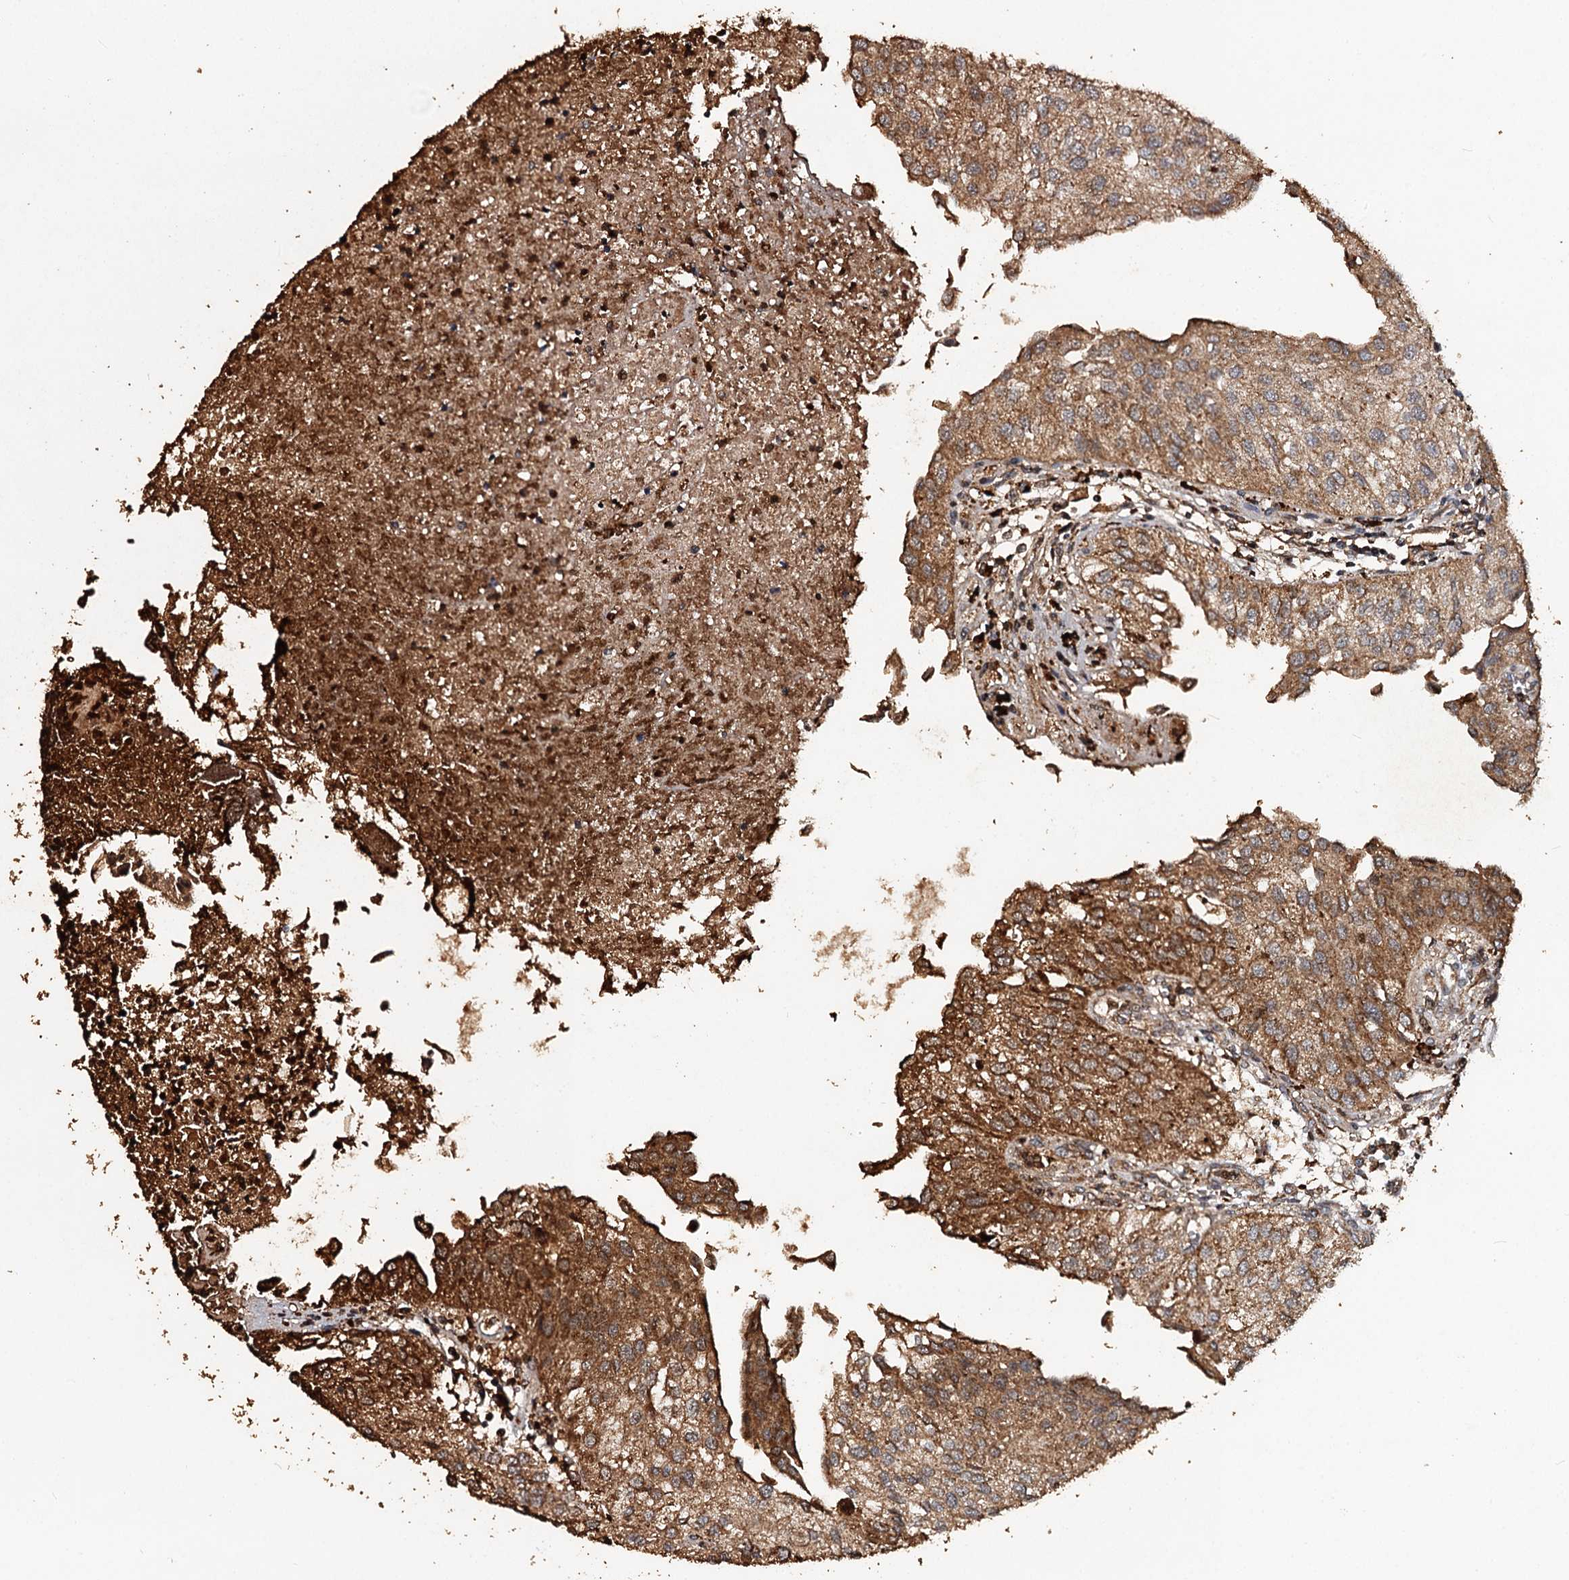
{"staining": {"intensity": "moderate", "quantity": ">75%", "location": "cytoplasmic/membranous"}, "tissue": "urothelial cancer", "cell_type": "Tumor cells", "image_type": "cancer", "snomed": [{"axis": "morphology", "description": "Urothelial carcinoma, Low grade"}, {"axis": "topography", "description": "Urinary bladder"}], "caption": "This is a histology image of immunohistochemistry staining of urothelial carcinoma (low-grade), which shows moderate expression in the cytoplasmic/membranous of tumor cells.", "gene": "NOTCH2NLA", "patient": {"sex": "female", "age": 89}}